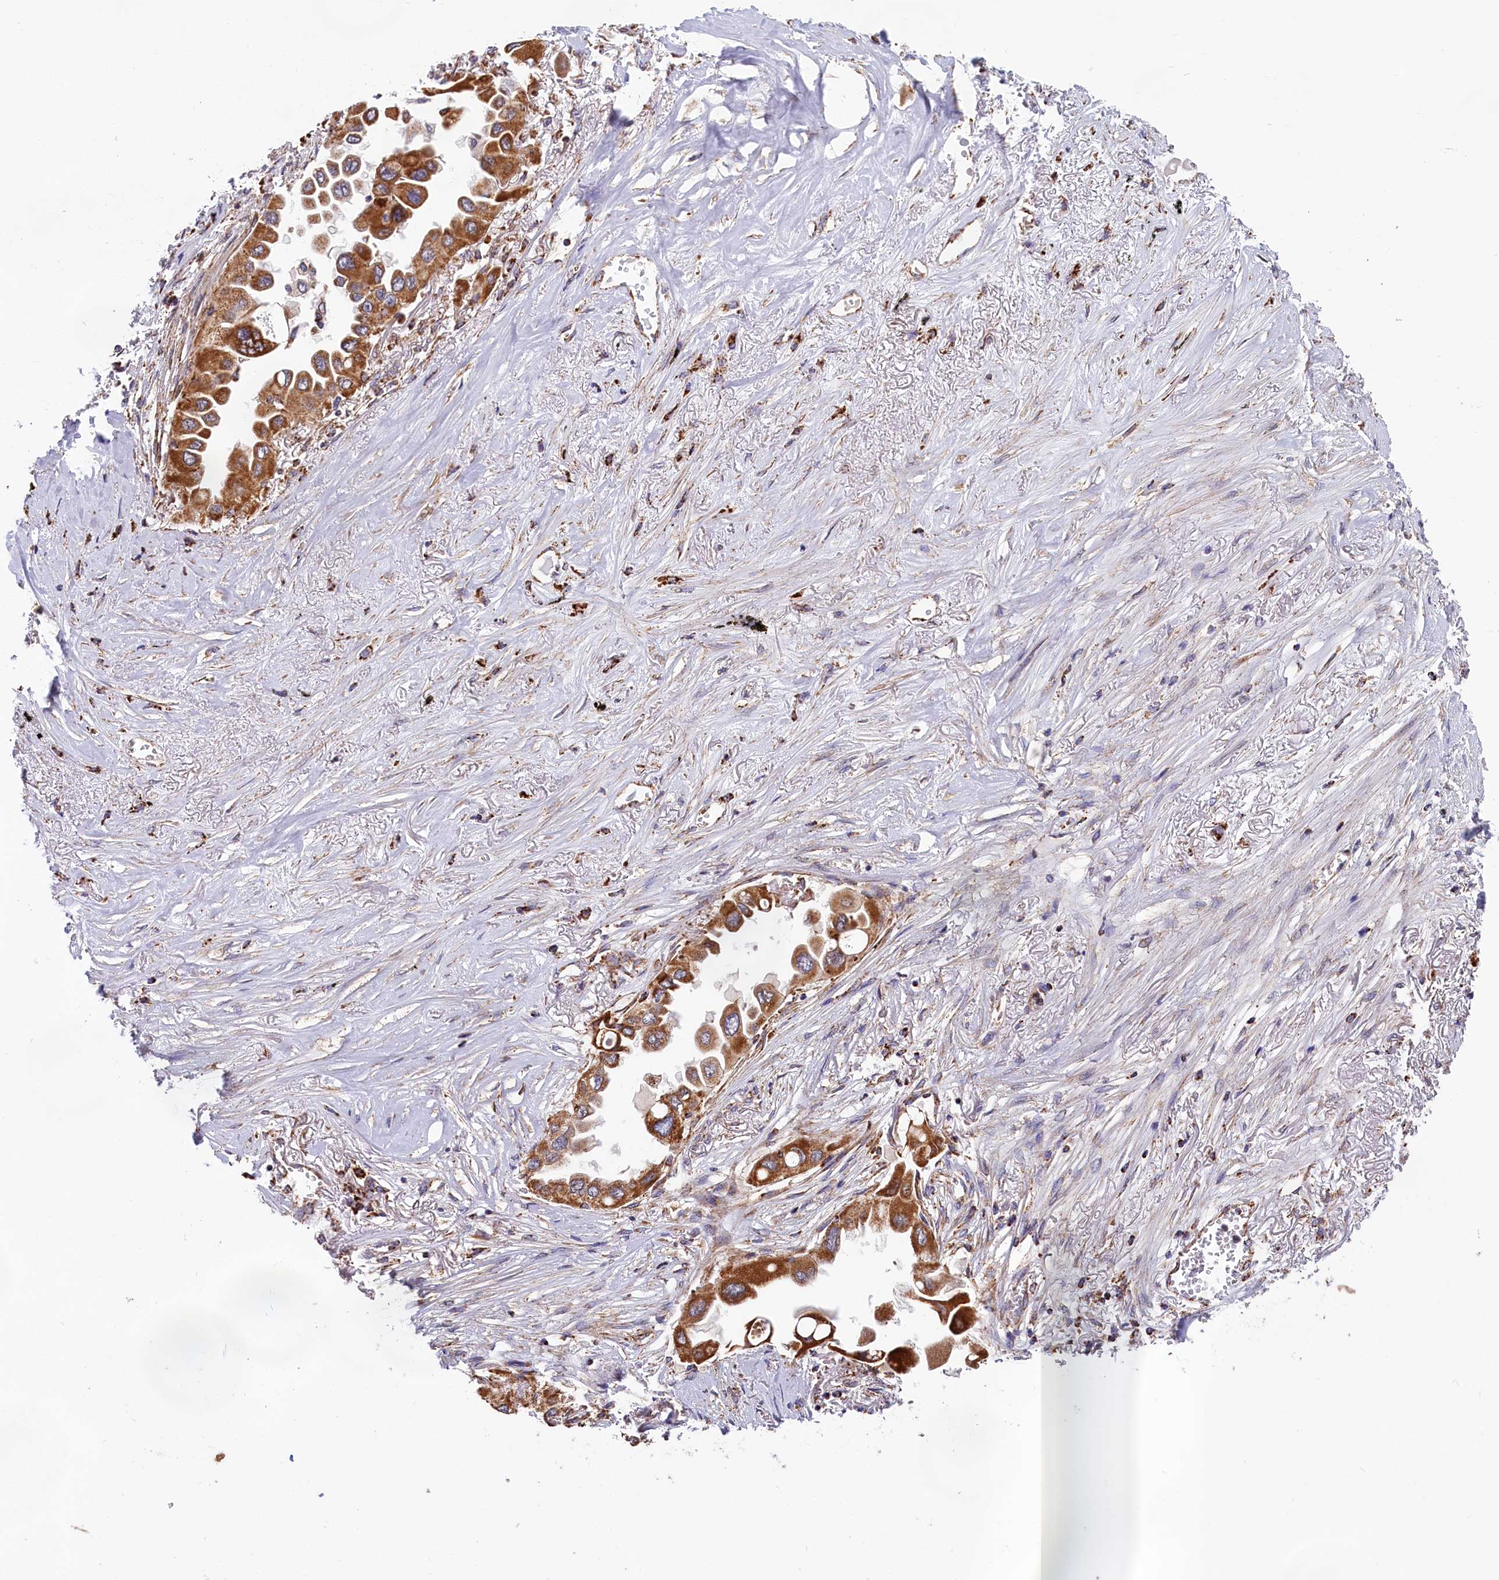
{"staining": {"intensity": "strong", "quantity": ">75%", "location": "cytoplasmic/membranous"}, "tissue": "lung cancer", "cell_type": "Tumor cells", "image_type": "cancer", "snomed": [{"axis": "morphology", "description": "Adenocarcinoma, NOS"}, {"axis": "topography", "description": "Lung"}], "caption": "Lung cancer (adenocarcinoma) stained with a protein marker shows strong staining in tumor cells.", "gene": "MACROD1", "patient": {"sex": "female", "age": 76}}